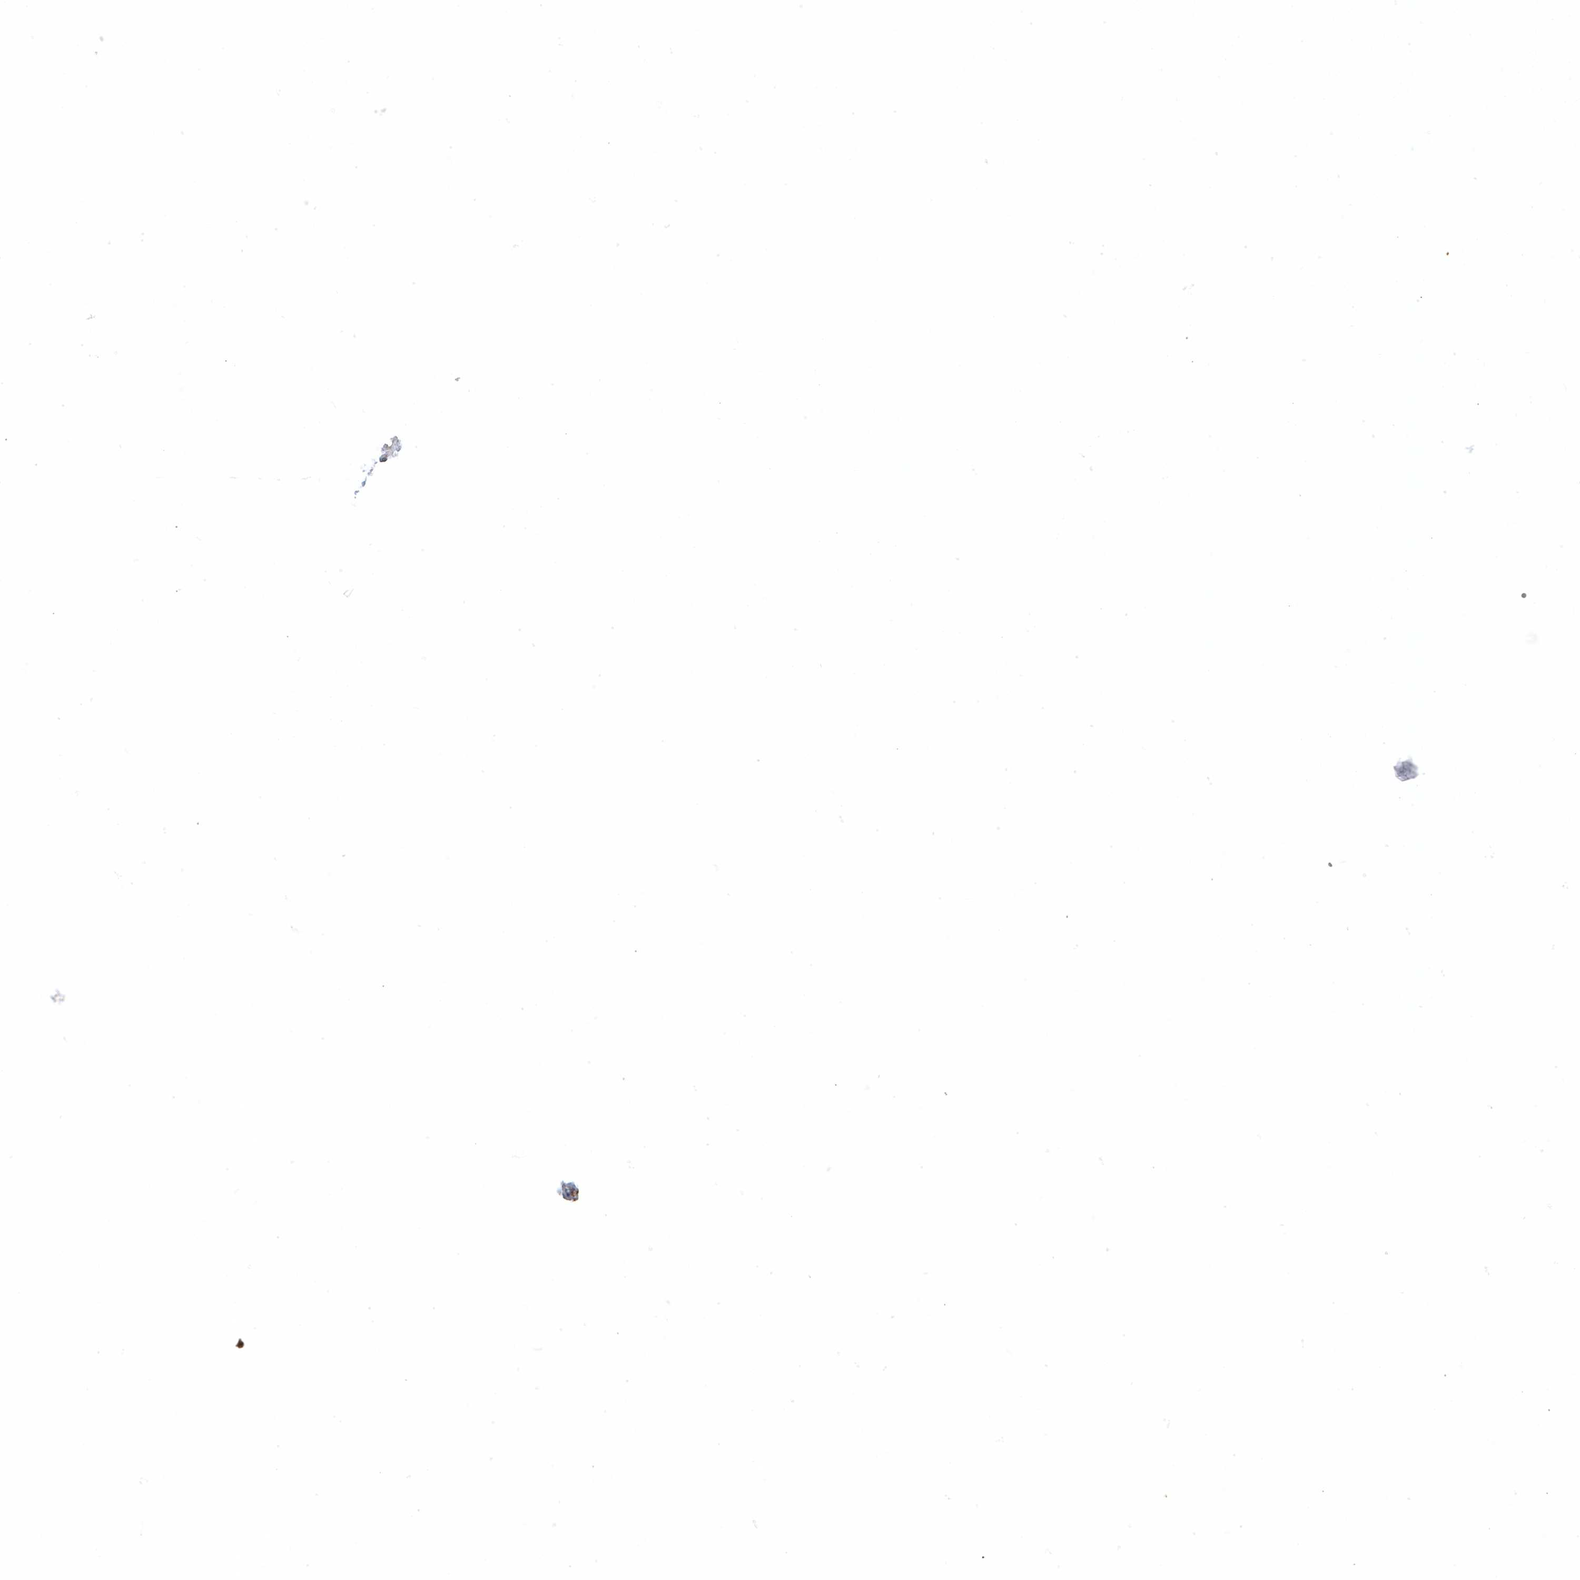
{"staining": {"intensity": "weak", "quantity": "25%-75%", "location": "cytoplasmic/membranous"}, "tissue": "vagina", "cell_type": "Squamous epithelial cells", "image_type": "normal", "snomed": [{"axis": "morphology", "description": "Normal tissue, NOS"}, {"axis": "topography", "description": "Vagina"}], "caption": "This is a photomicrograph of IHC staining of unremarkable vagina, which shows weak expression in the cytoplasmic/membranous of squamous epithelial cells.", "gene": "GTPBP6", "patient": {"sex": "female", "age": 46}}